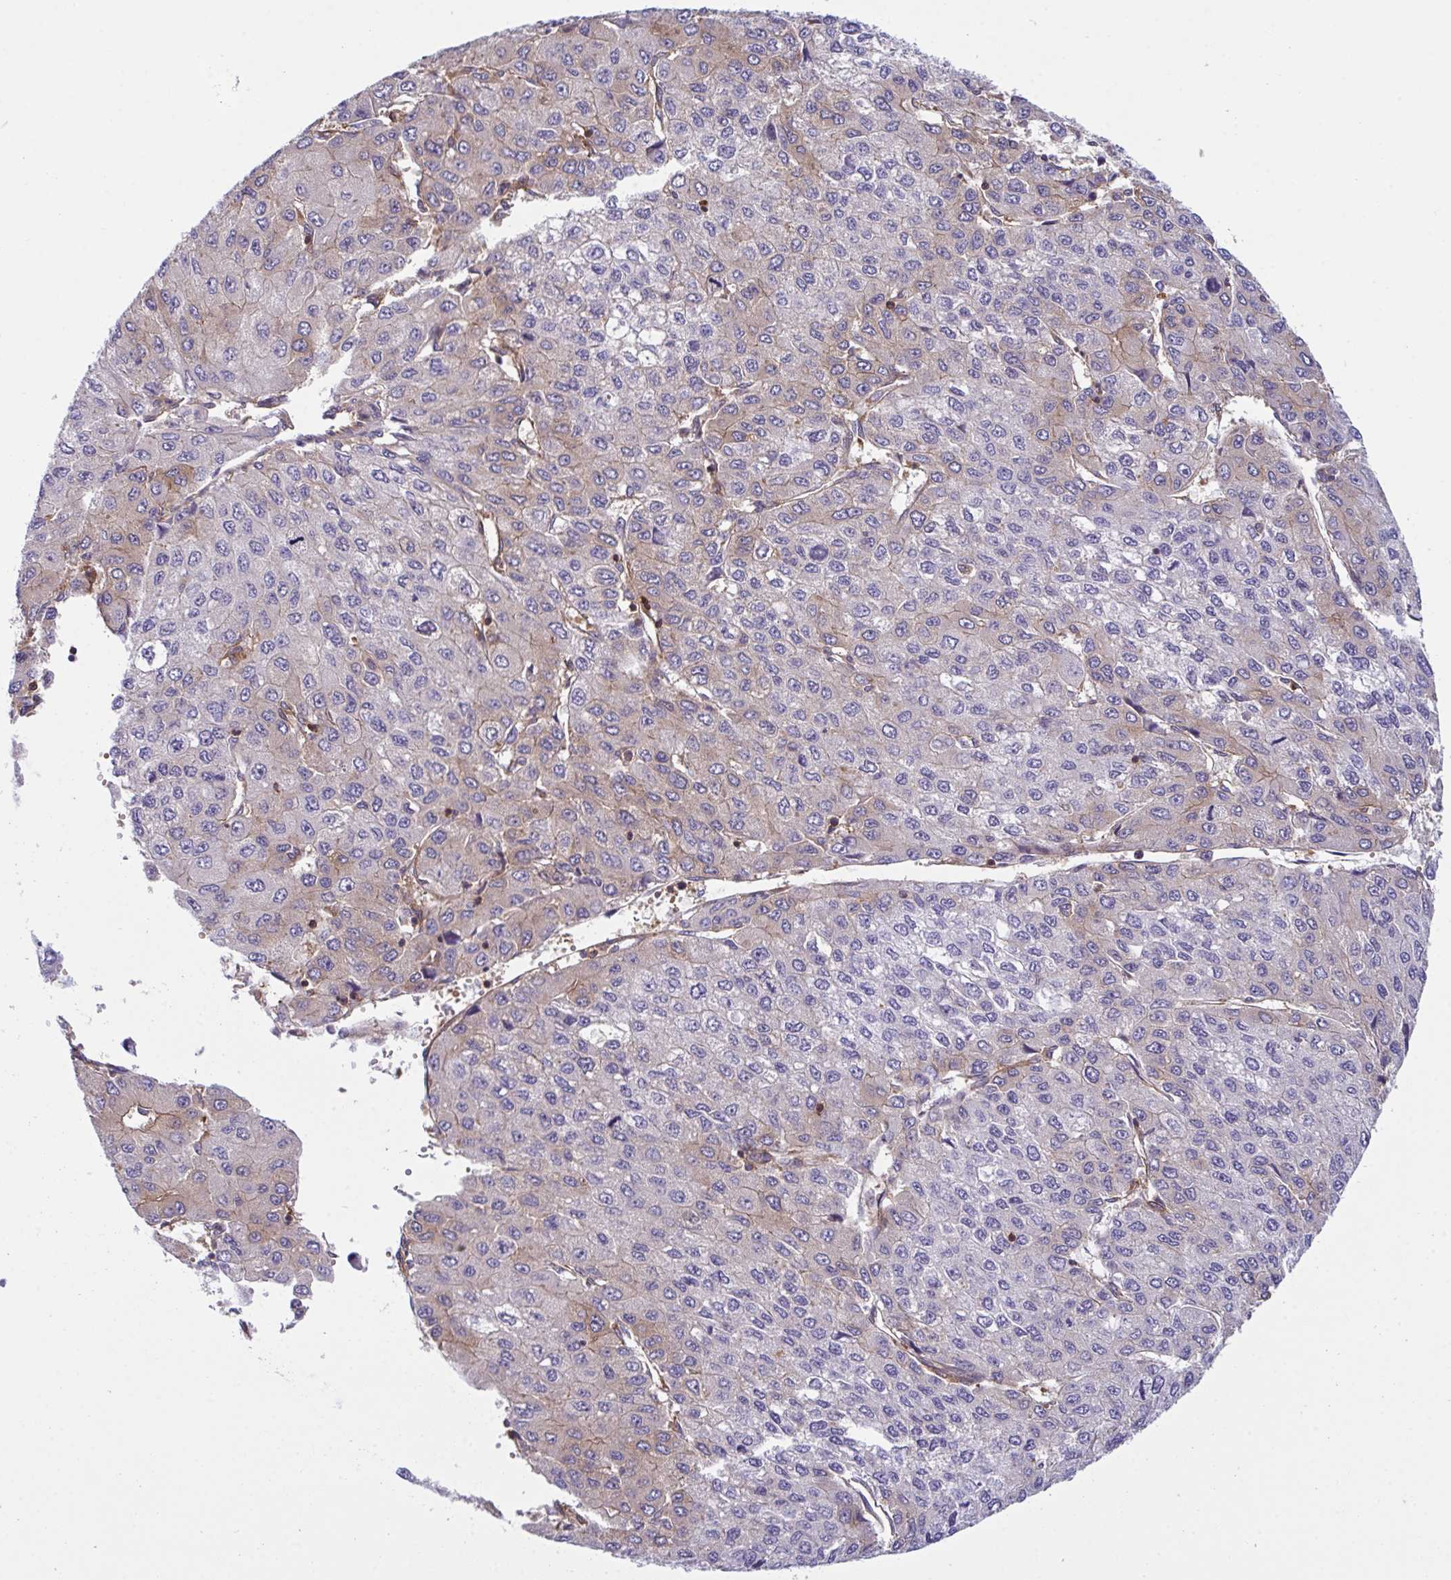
{"staining": {"intensity": "weak", "quantity": "<25%", "location": "cytoplasmic/membranous"}, "tissue": "liver cancer", "cell_type": "Tumor cells", "image_type": "cancer", "snomed": [{"axis": "morphology", "description": "Carcinoma, Hepatocellular, NOS"}, {"axis": "topography", "description": "Liver"}], "caption": "Human liver cancer (hepatocellular carcinoma) stained for a protein using IHC demonstrates no staining in tumor cells.", "gene": "TSC22D3", "patient": {"sex": "female", "age": 66}}